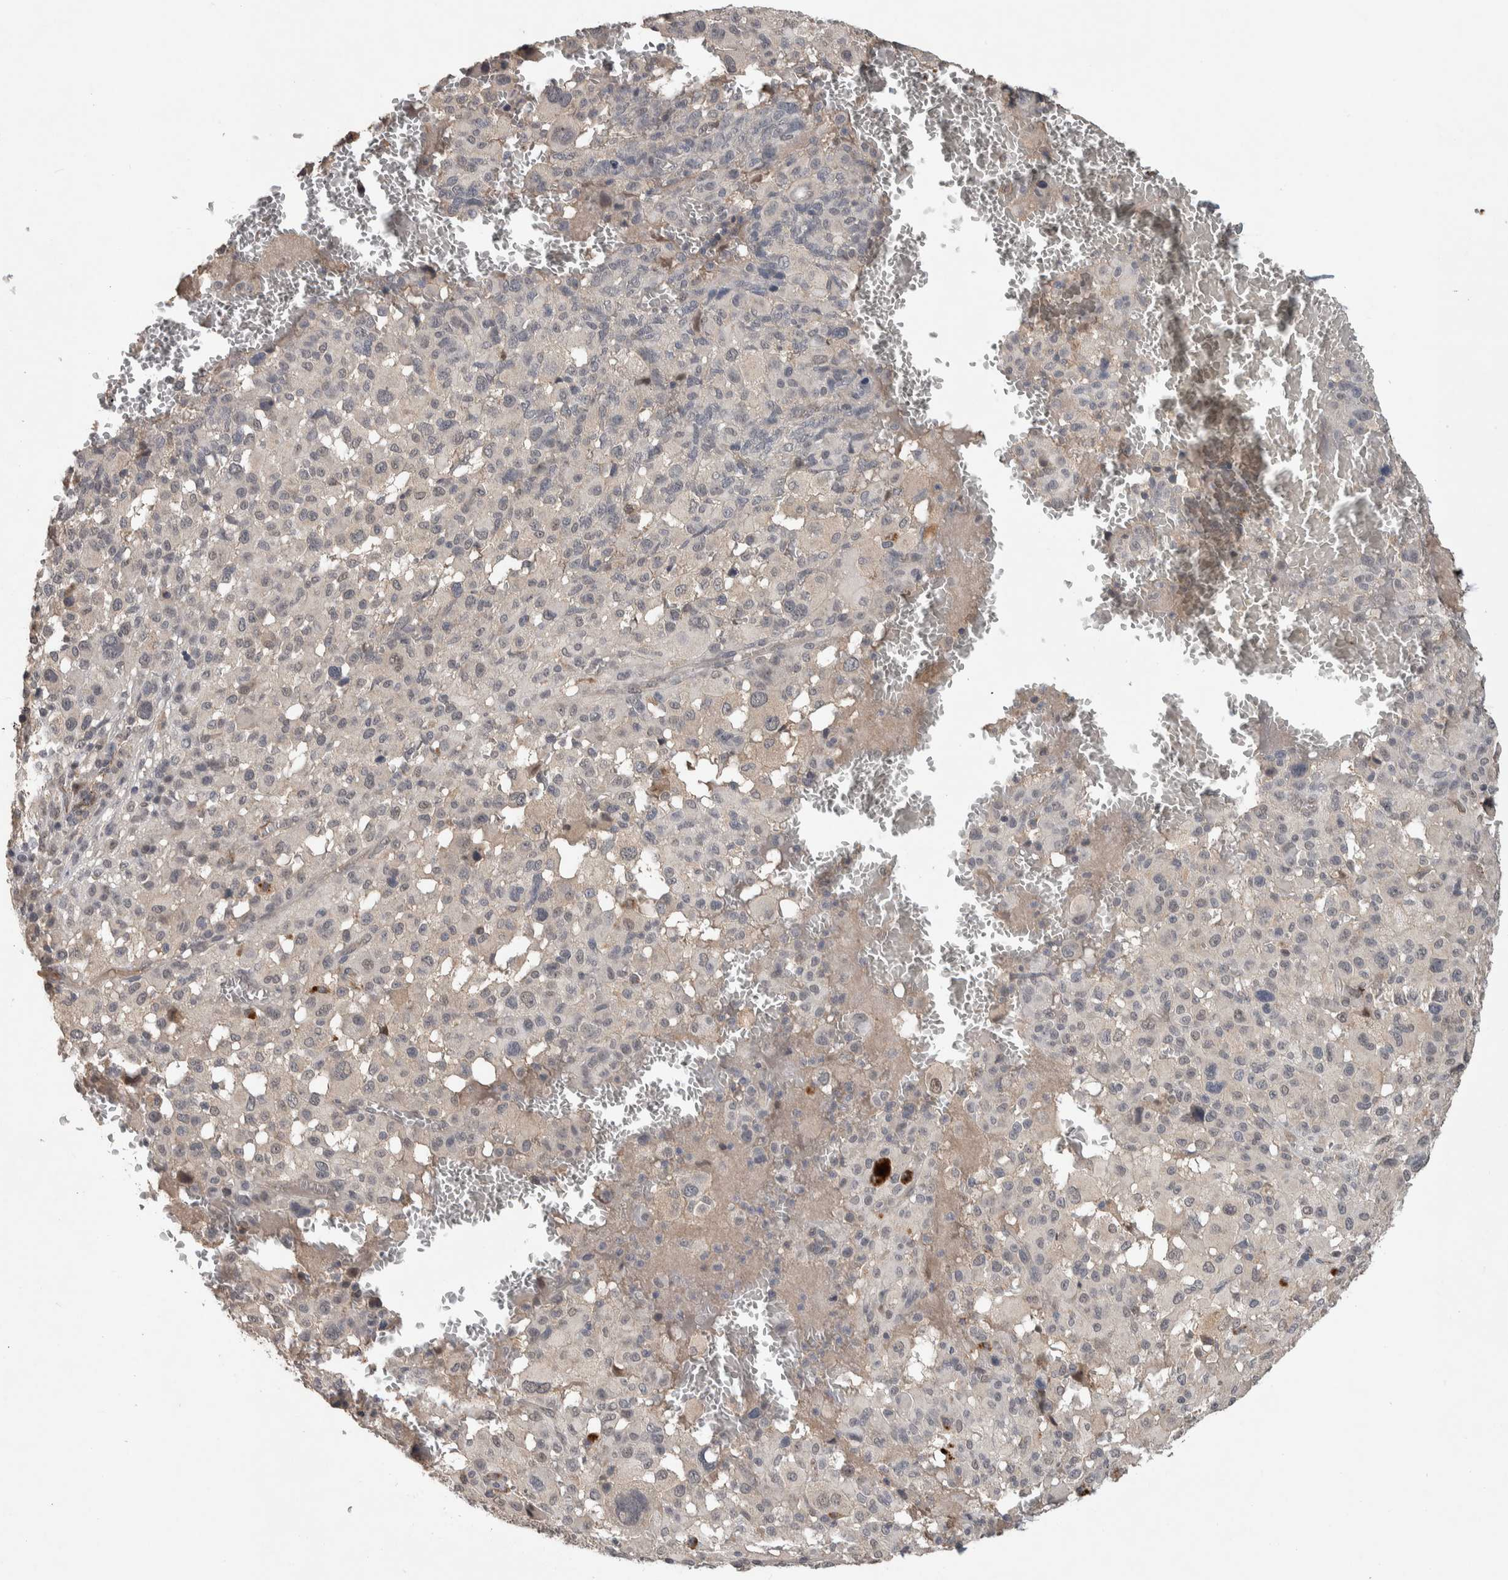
{"staining": {"intensity": "negative", "quantity": "none", "location": "none"}, "tissue": "melanoma", "cell_type": "Tumor cells", "image_type": "cancer", "snomed": [{"axis": "morphology", "description": "Malignant melanoma, Metastatic site"}, {"axis": "topography", "description": "Skin"}], "caption": "Immunohistochemistry (IHC) histopathology image of neoplastic tissue: human melanoma stained with DAB (3,3'-diaminobenzidine) displays no significant protein expression in tumor cells. The staining is performed using DAB (3,3'-diaminobenzidine) brown chromogen with nuclei counter-stained in using hematoxylin.", "gene": "CHRM3", "patient": {"sex": "female", "age": 74}}